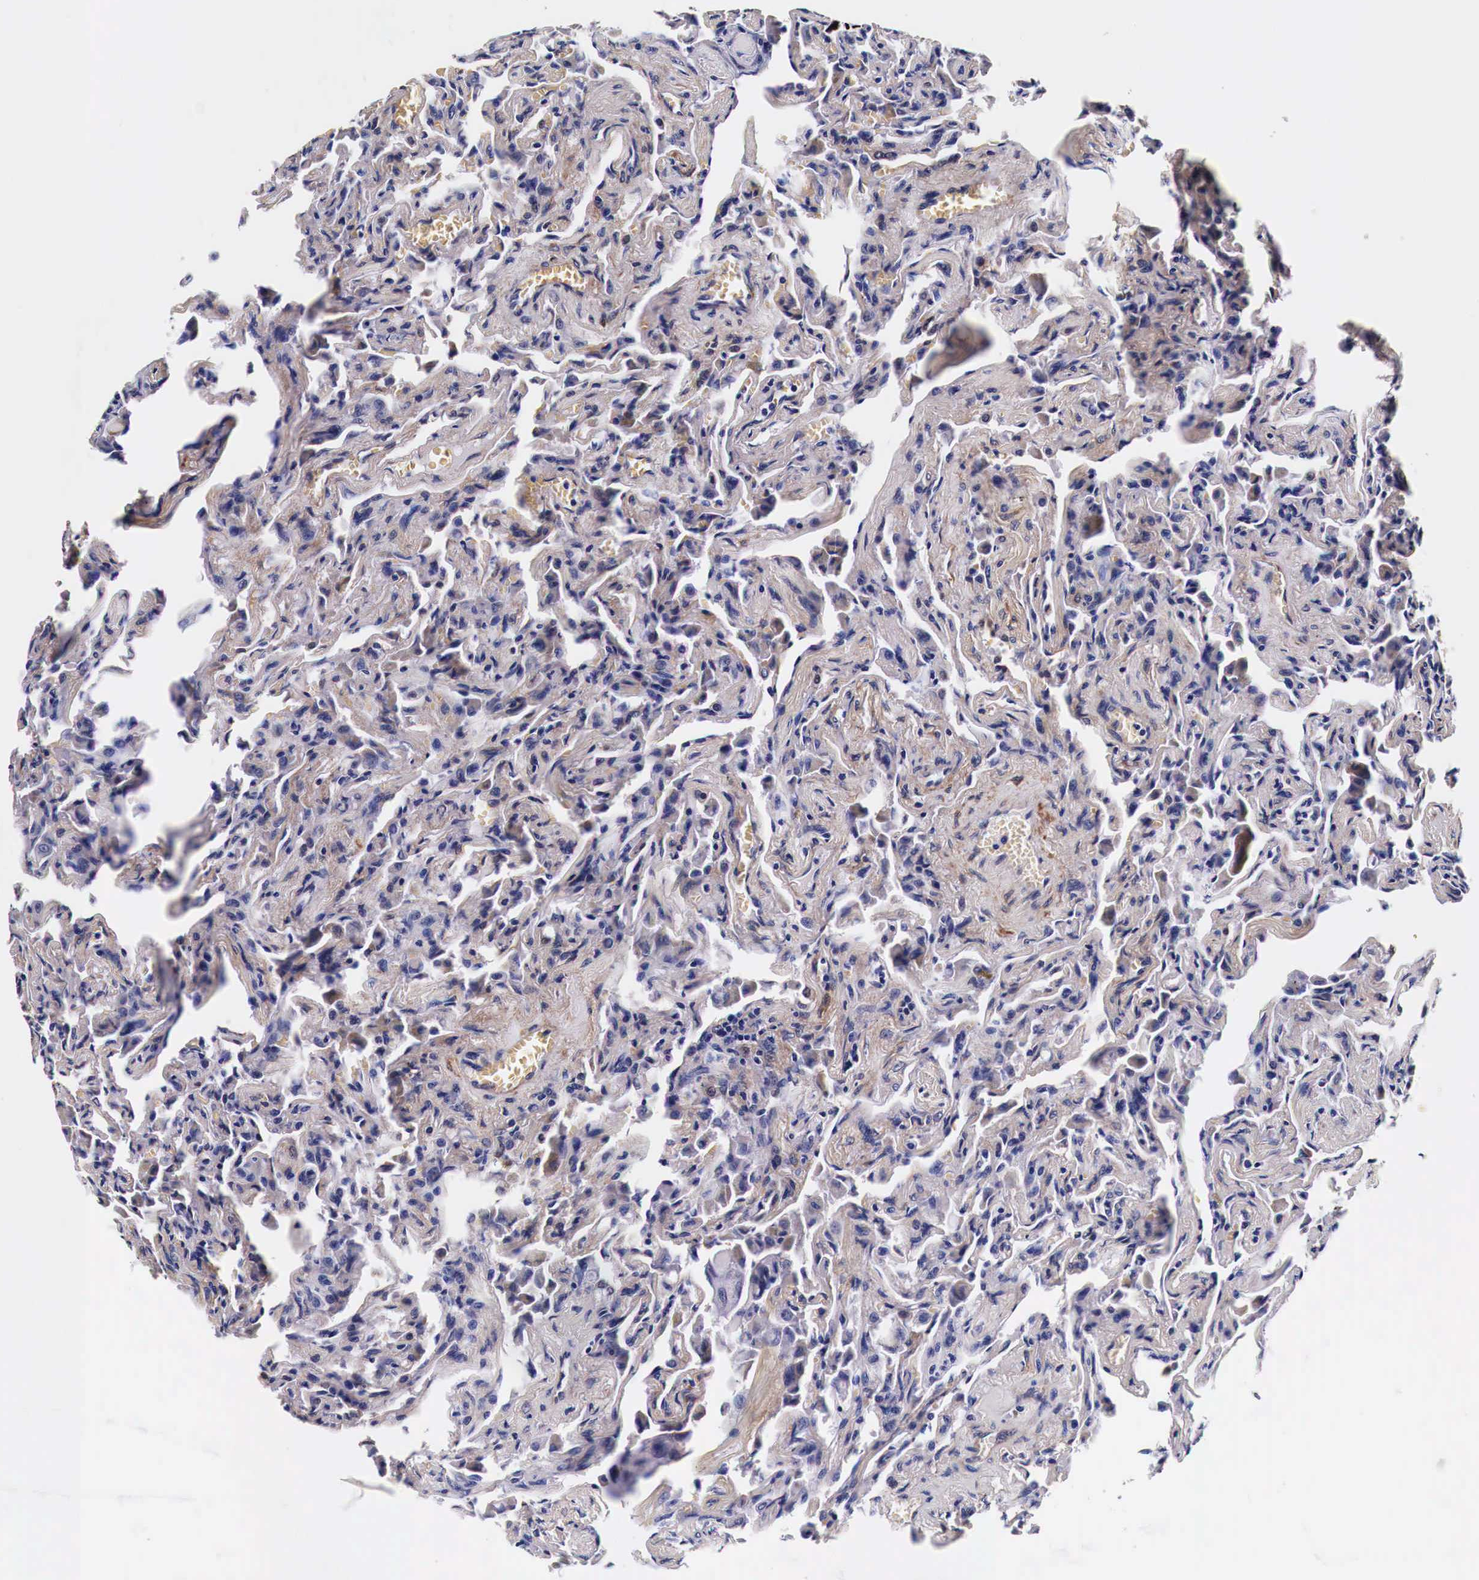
{"staining": {"intensity": "negative", "quantity": "none", "location": "none"}, "tissue": "lung", "cell_type": "Alveolar cells", "image_type": "normal", "snomed": [{"axis": "morphology", "description": "Normal tissue, NOS"}, {"axis": "topography", "description": "Lung"}], "caption": "This is an immunohistochemistry photomicrograph of benign human lung. There is no staining in alveolar cells.", "gene": "HSPB1", "patient": {"sex": "male", "age": 73}}